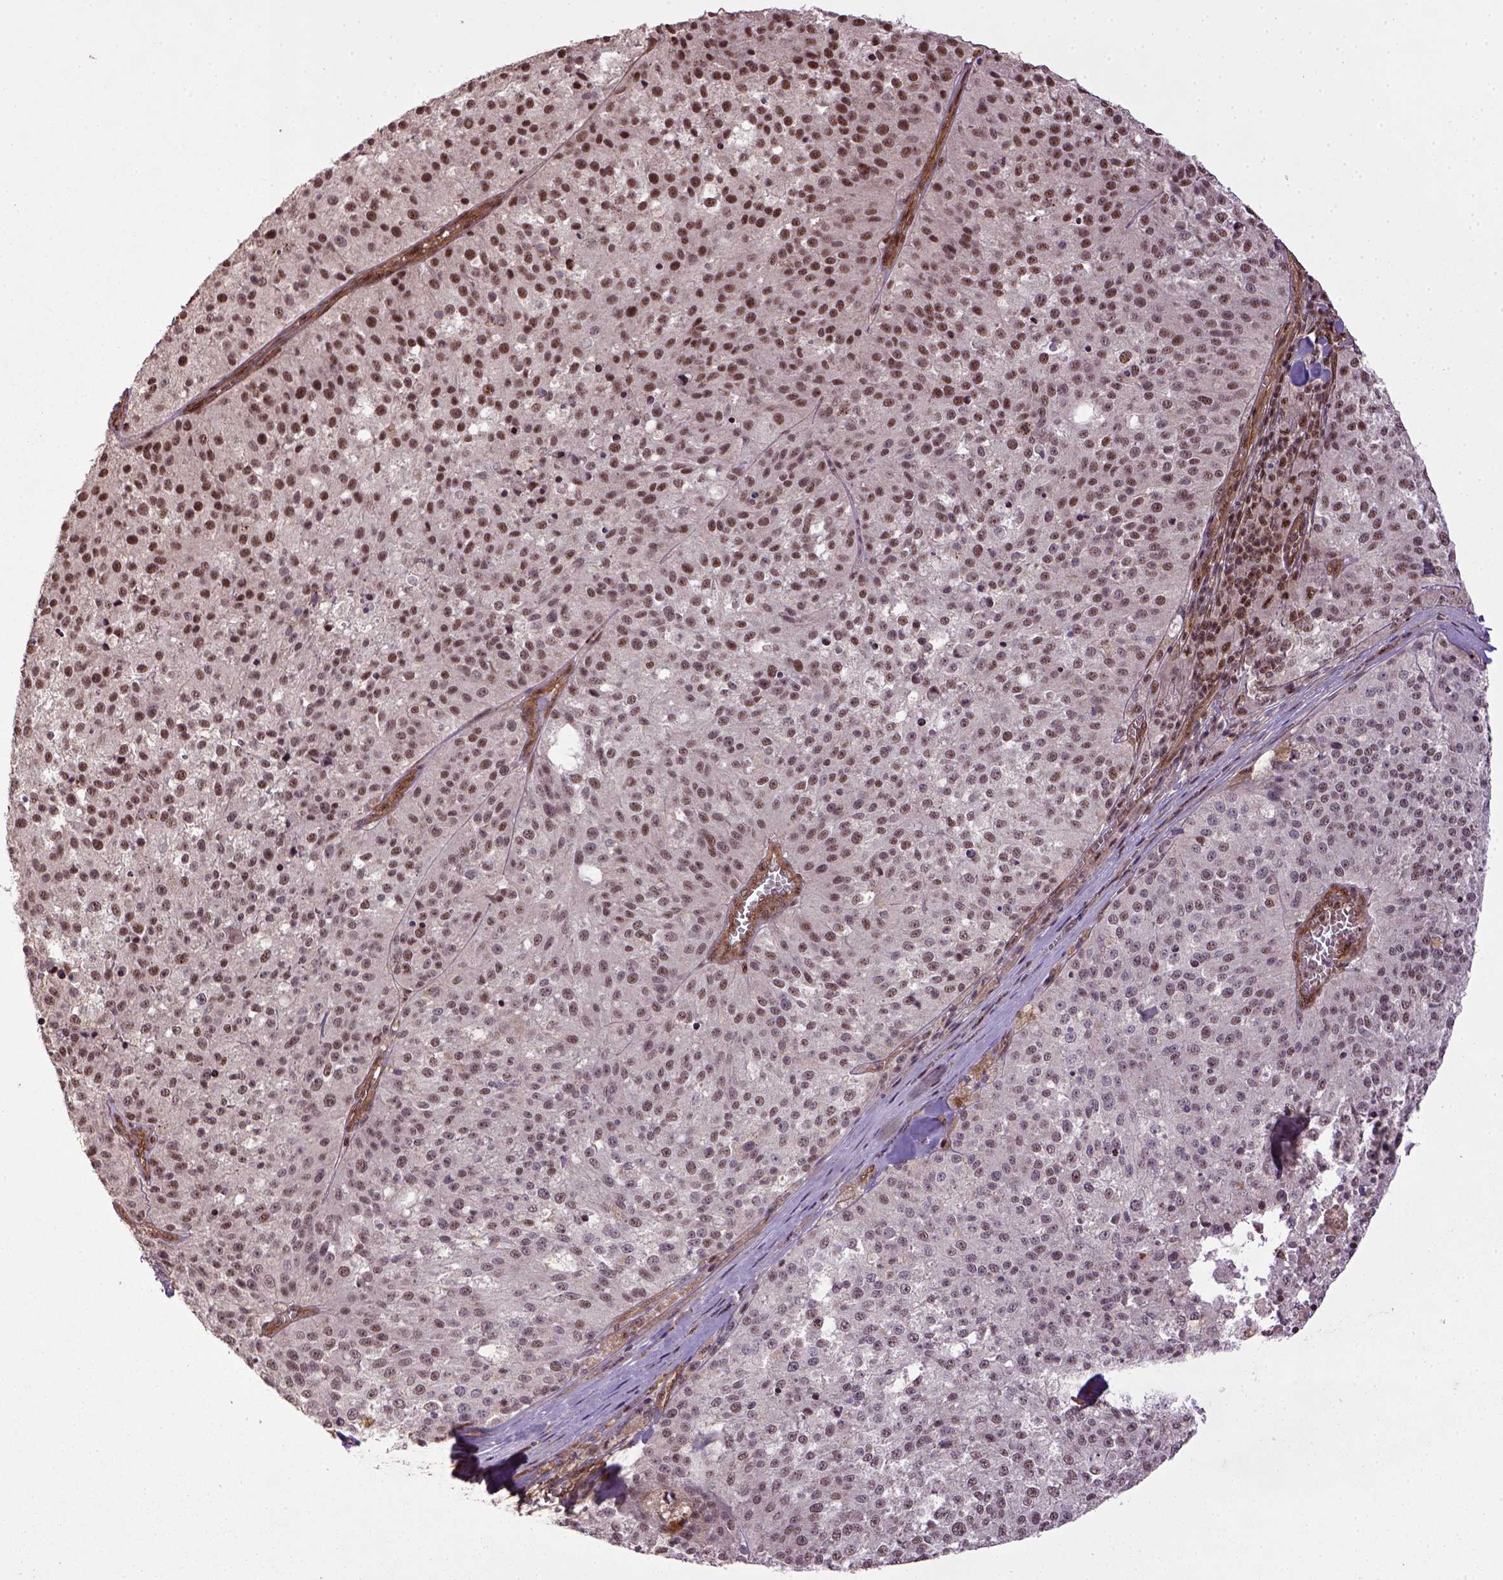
{"staining": {"intensity": "moderate", "quantity": ">75%", "location": "nuclear"}, "tissue": "melanoma", "cell_type": "Tumor cells", "image_type": "cancer", "snomed": [{"axis": "morphology", "description": "Malignant melanoma, Metastatic site"}, {"axis": "topography", "description": "Lymph node"}], "caption": "A medium amount of moderate nuclear staining is identified in approximately >75% of tumor cells in malignant melanoma (metastatic site) tissue. (Brightfield microscopy of DAB IHC at high magnification).", "gene": "PPIG", "patient": {"sex": "female", "age": 64}}